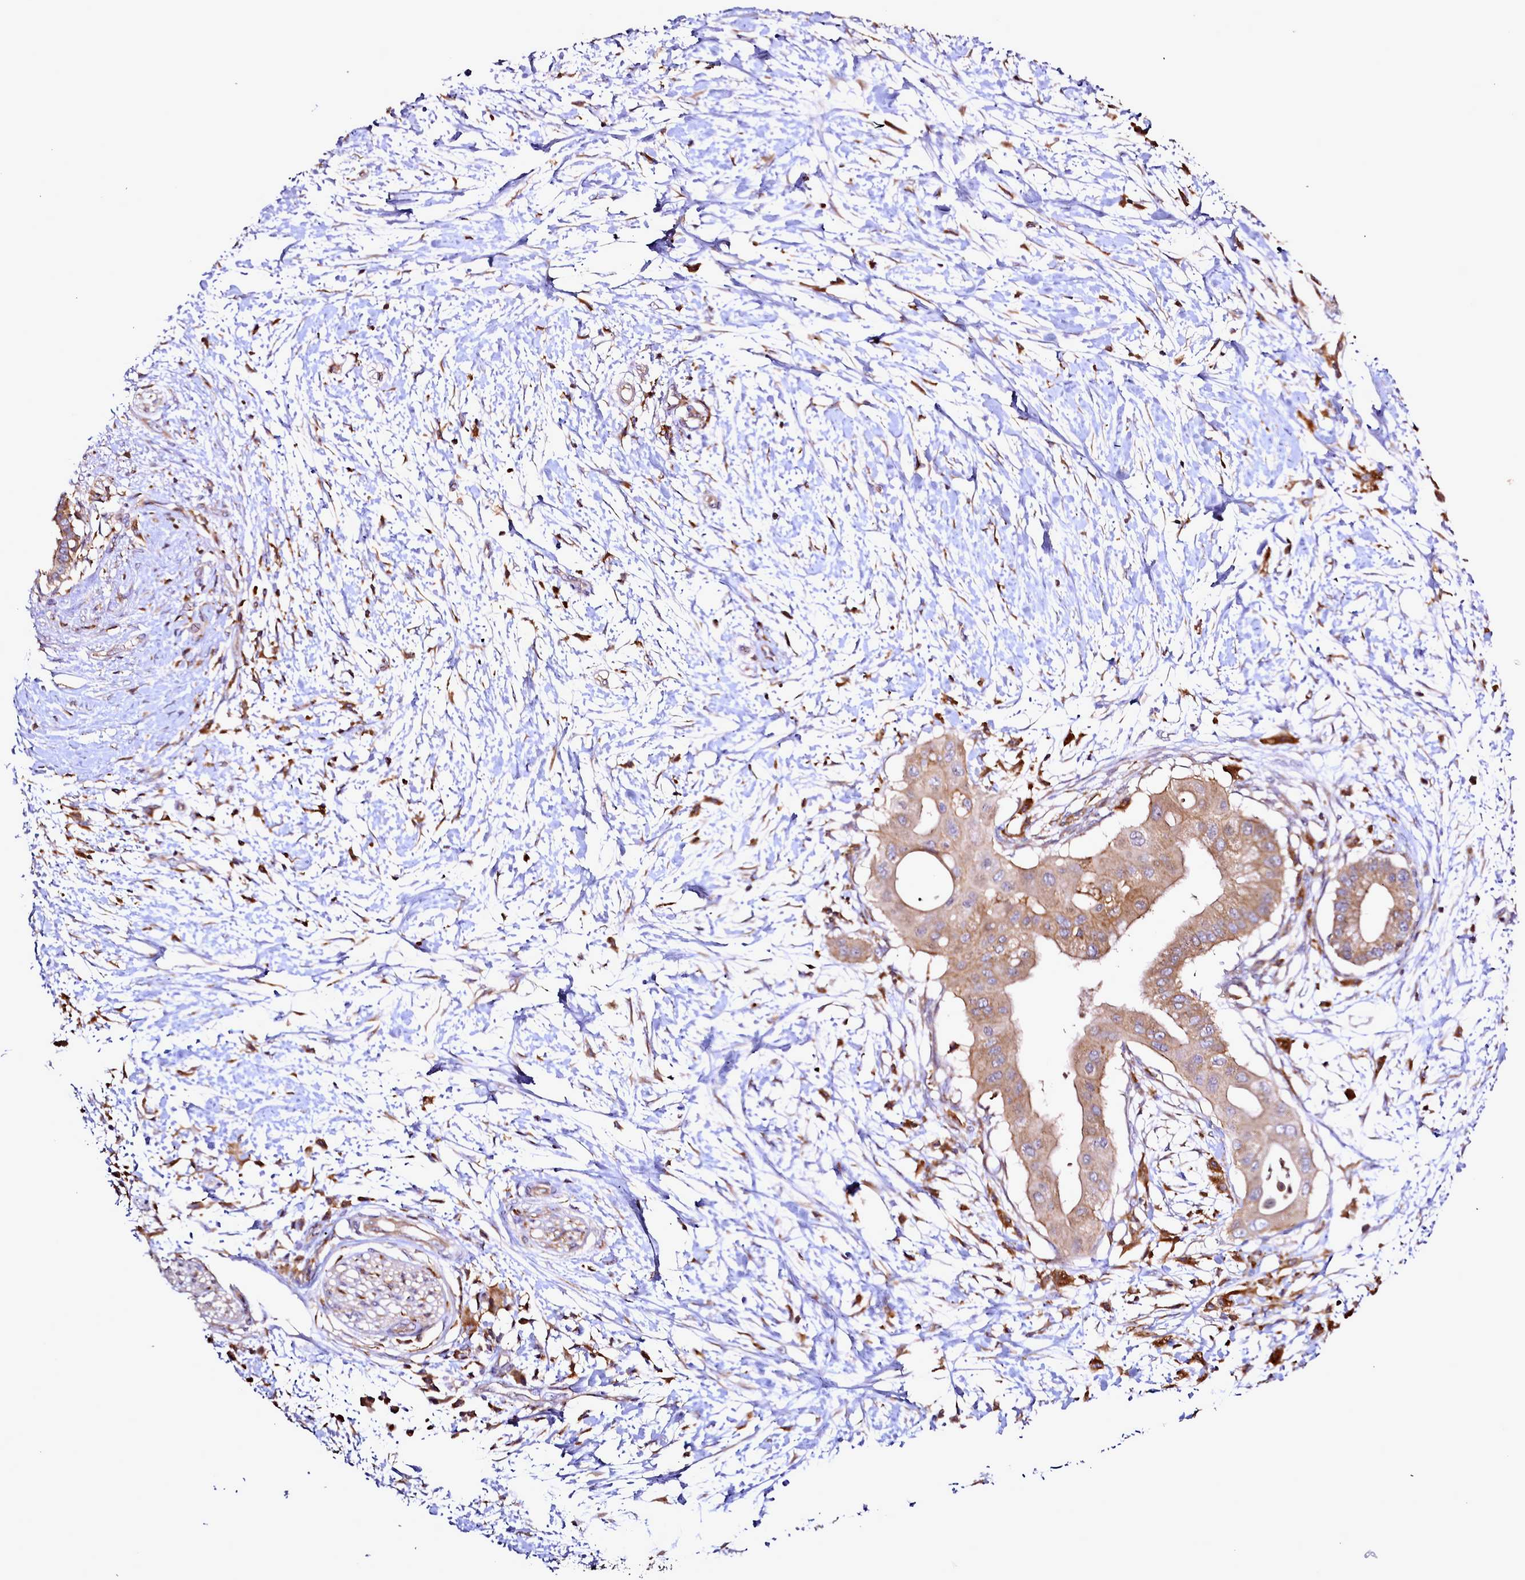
{"staining": {"intensity": "moderate", "quantity": "25%-75%", "location": "cytoplasmic/membranous"}, "tissue": "pancreatic cancer", "cell_type": "Tumor cells", "image_type": "cancer", "snomed": [{"axis": "morphology", "description": "Adenocarcinoma, NOS"}, {"axis": "topography", "description": "Pancreas"}], "caption": "Protein staining by IHC displays moderate cytoplasmic/membranous positivity in about 25%-75% of tumor cells in pancreatic cancer. (Brightfield microscopy of DAB IHC at high magnification).", "gene": "NCKAP1L", "patient": {"sex": "male", "age": 68}}